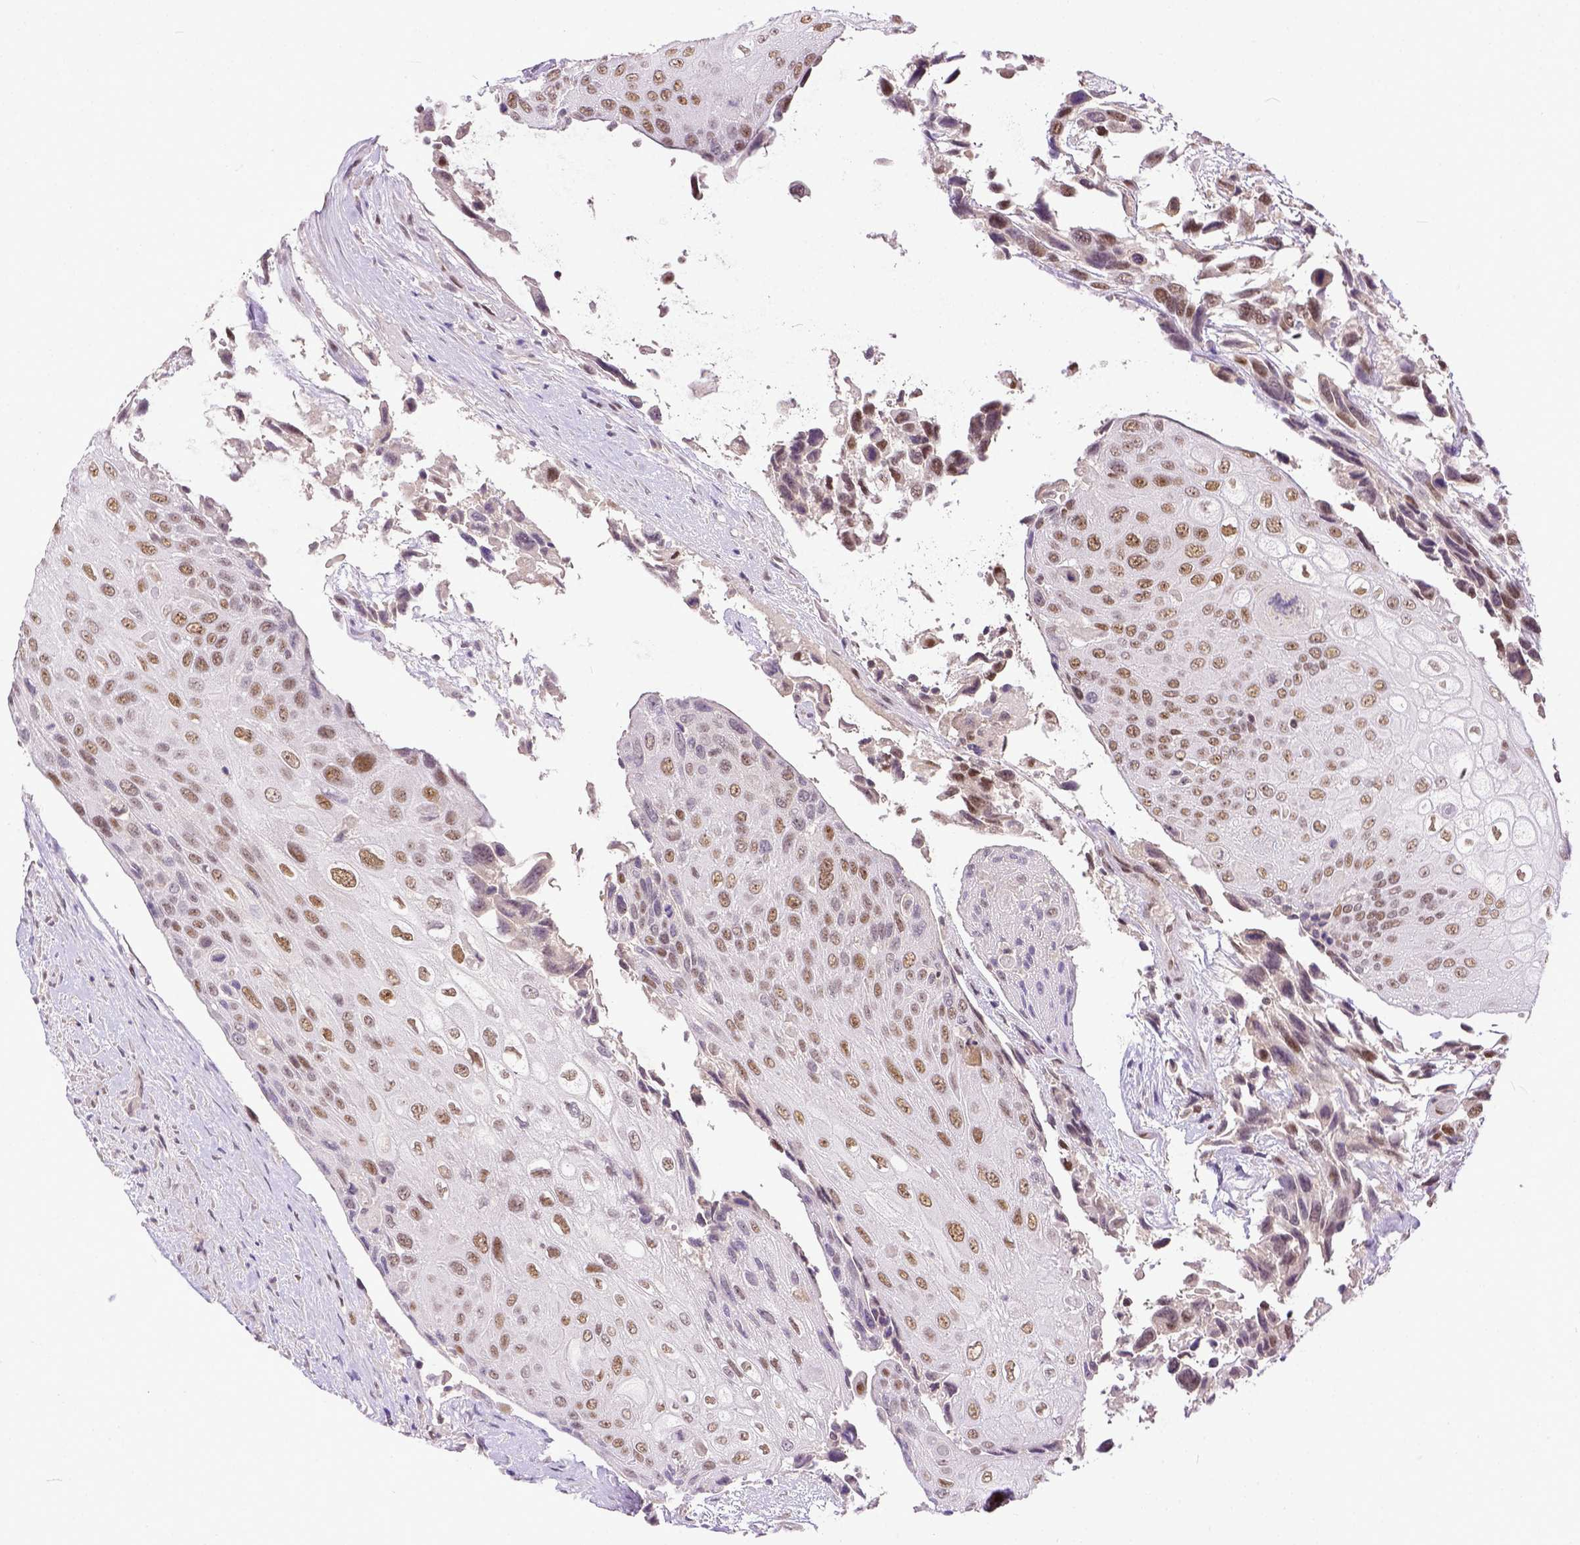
{"staining": {"intensity": "moderate", "quantity": ">75%", "location": "nuclear"}, "tissue": "urothelial cancer", "cell_type": "Tumor cells", "image_type": "cancer", "snomed": [{"axis": "morphology", "description": "Urothelial carcinoma, High grade"}, {"axis": "topography", "description": "Urinary bladder"}], "caption": "Immunohistochemistry (IHC) photomicrograph of neoplastic tissue: human urothelial cancer stained using IHC reveals medium levels of moderate protein expression localized specifically in the nuclear of tumor cells, appearing as a nuclear brown color.", "gene": "ERCC1", "patient": {"sex": "female", "age": 70}}